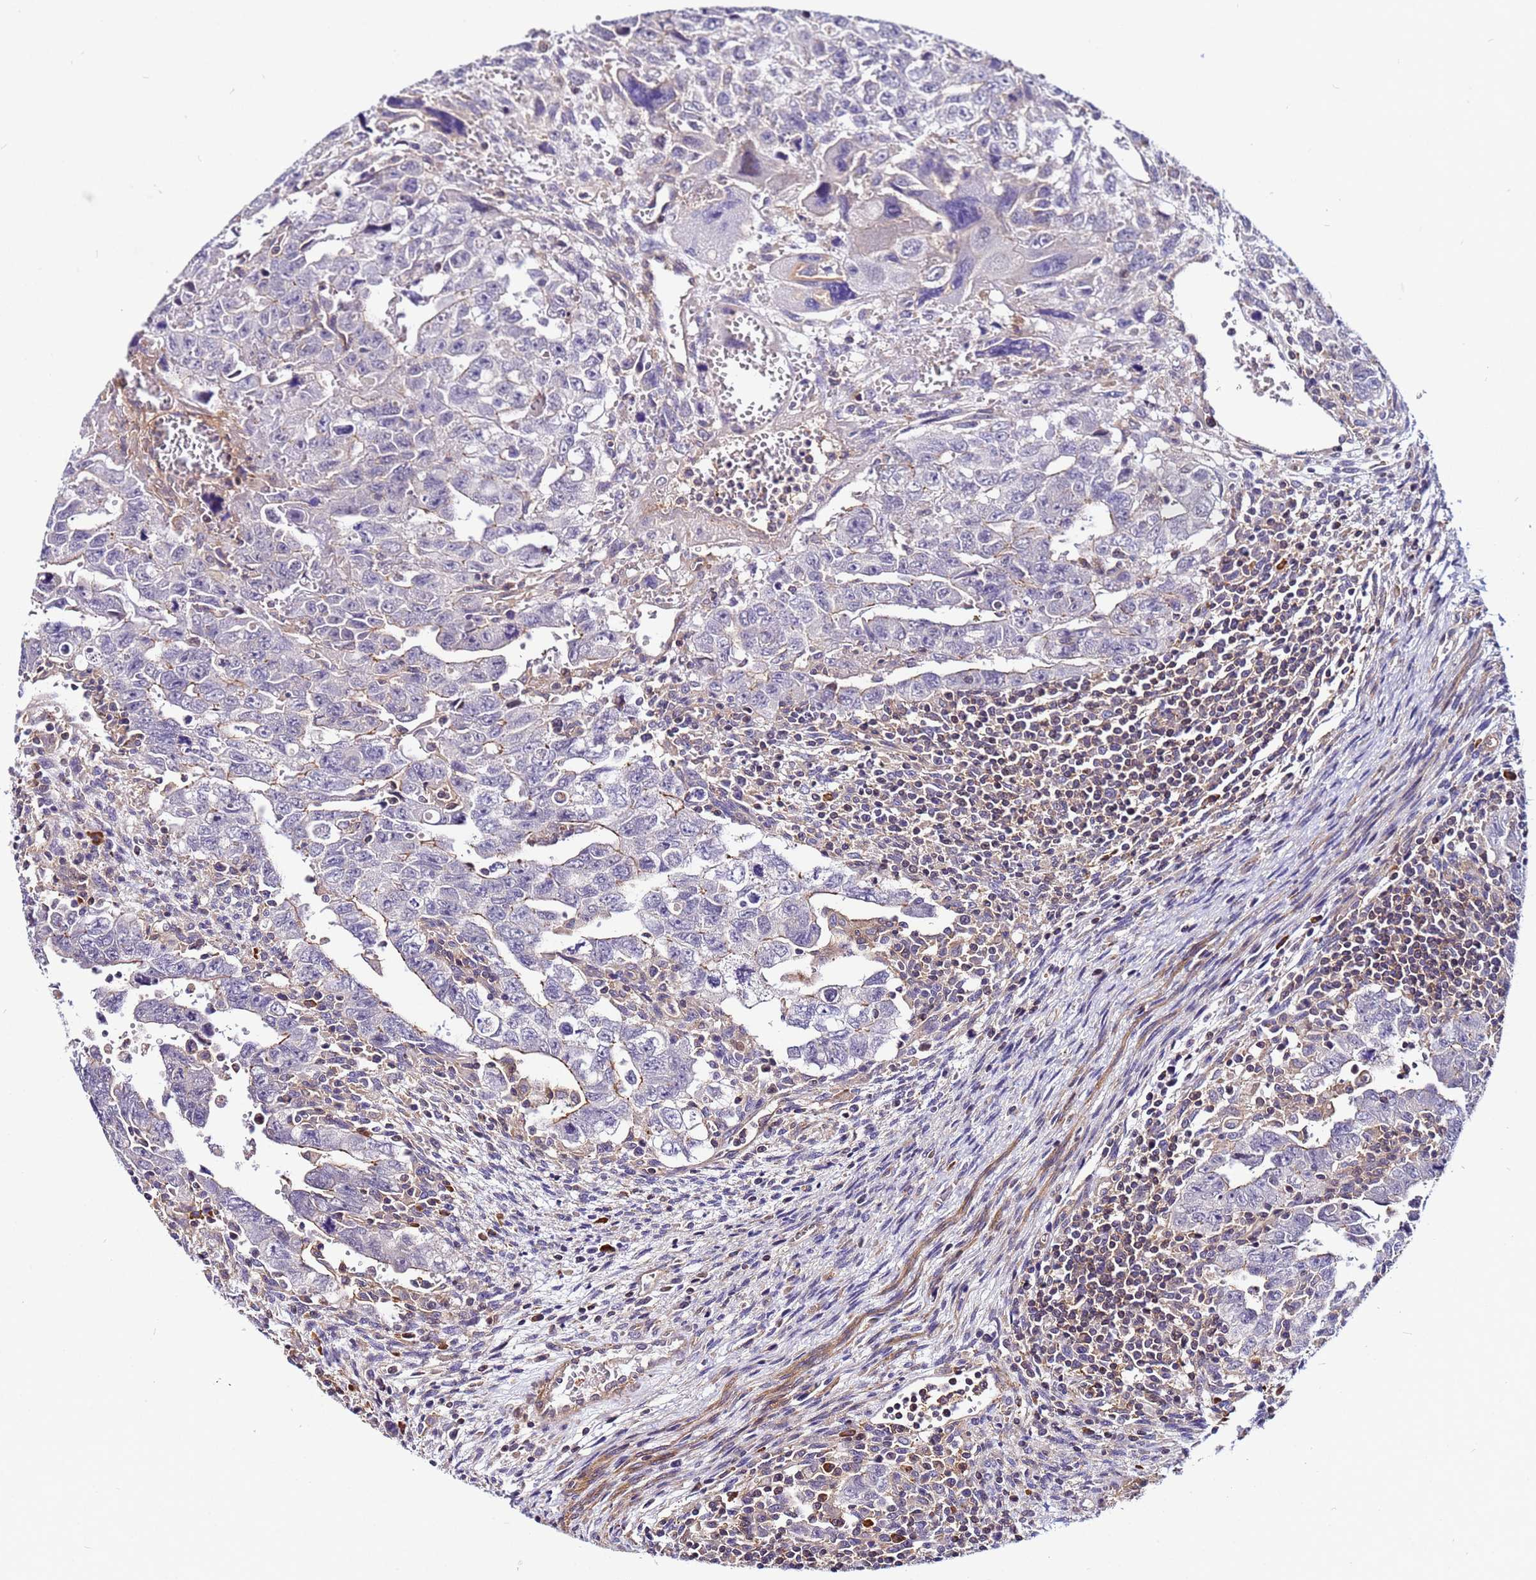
{"staining": {"intensity": "negative", "quantity": "none", "location": "none"}, "tissue": "testis cancer", "cell_type": "Tumor cells", "image_type": "cancer", "snomed": [{"axis": "morphology", "description": "Carcinoma, Embryonal, NOS"}, {"axis": "topography", "description": "Testis"}], "caption": "Immunohistochemical staining of human testis cancer displays no significant expression in tumor cells.", "gene": "STK38", "patient": {"sex": "male", "age": 28}}